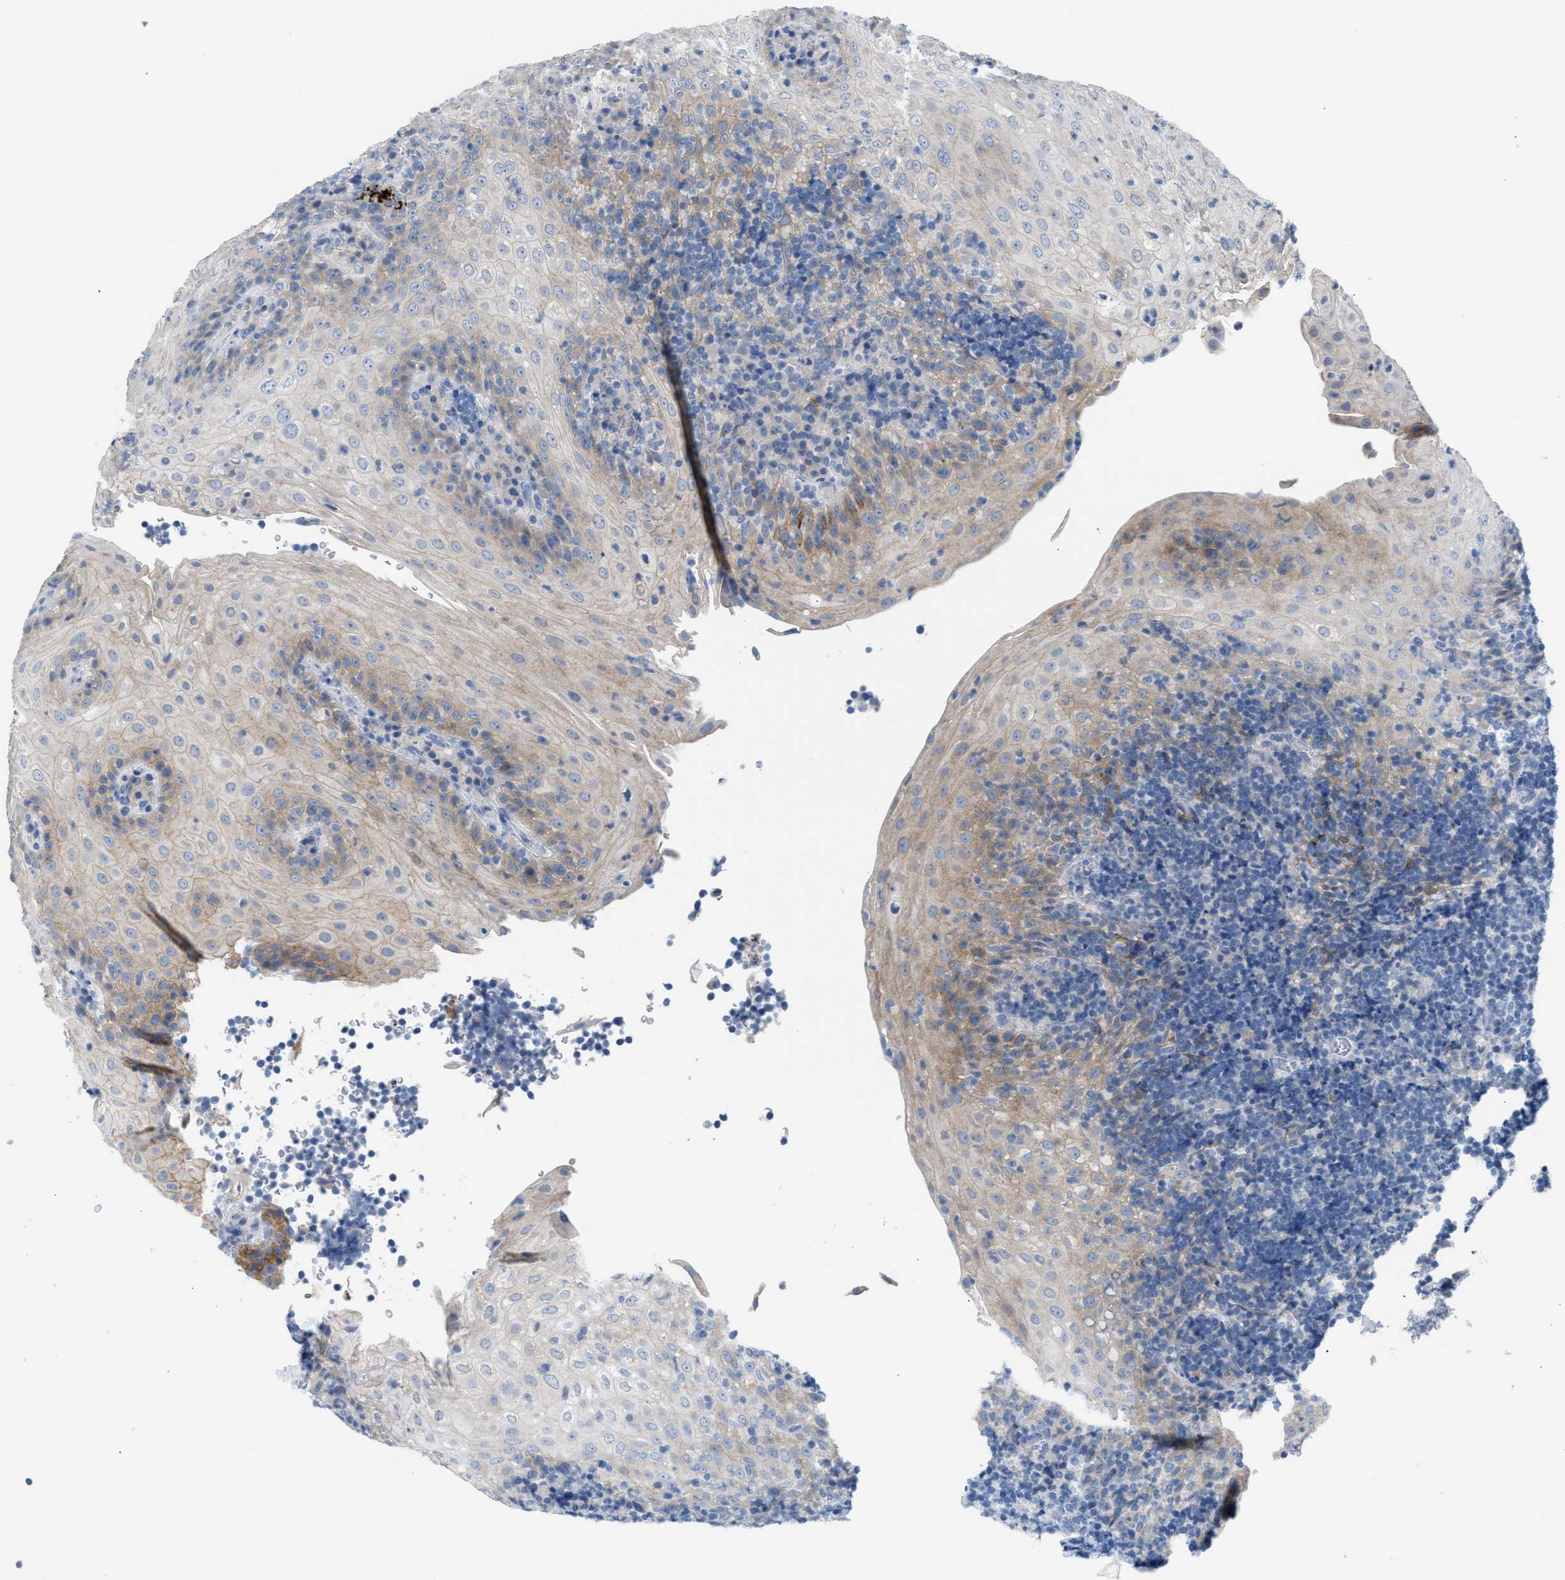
{"staining": {"intensity": "negative", "quantity": "none", "location": "none"}, "tissue": "tonsil", "cell_type": "Germinal center cells", "image_type": "normal", "snomed": [{"axis": "morphology", "description": "Normal tissue, NOS"}, {"axis": "topography", "description": "Tonsil"}], "caption": "Immunohistochemistry (IHC) micrograph of unremarkable tonsil: human tonsil stained with DAB exhibits no significant protein expression in germinal center cells.", "gene": "ERBB2", "patient": {"sex": "male", "age": 37}}